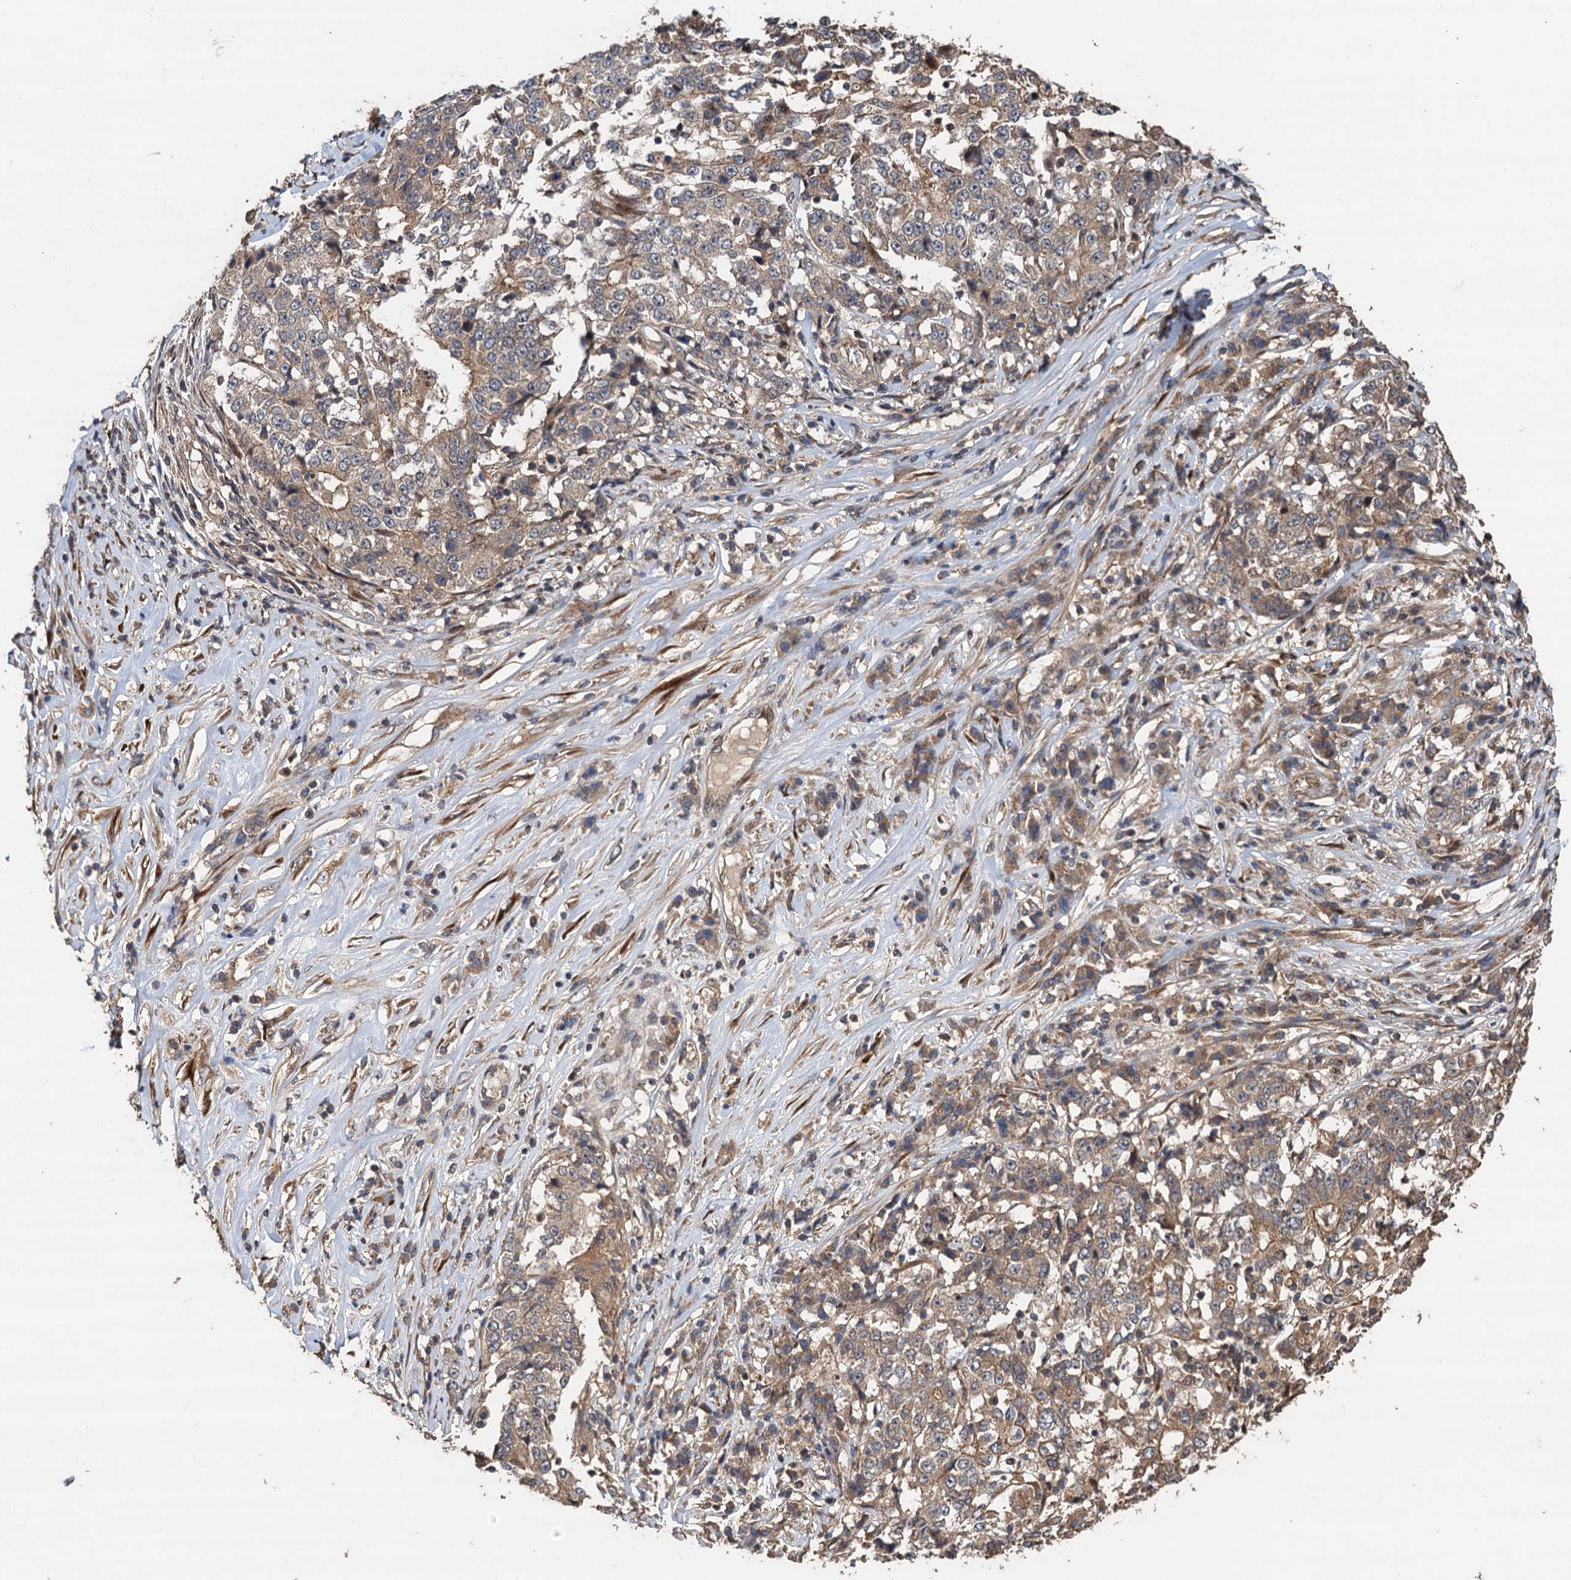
{"staining": {"intensity": "weak", "quantity": "25%-75%", "location": "cytoplasmic/membranous"}, "tissue": "stomach cancer", "cell_type": "Tumor cells", "image_type": "cancer", "snomed": [{"axis": "morphology", "description": "Adenocarcinoma, NOS"}, {"axis": "topography", "description": "Stomach"}], "caption": "Immunohistochemical staining of human stomach cancer (adenocarcinoma) exhibits low levels of weak cytoplasmic/membranous staining in about 25%-75% of tumor cells. Nuclei are stained in blue.", "gene": "TMEM39B", "patient": {"sex": "male", "age": 59}}